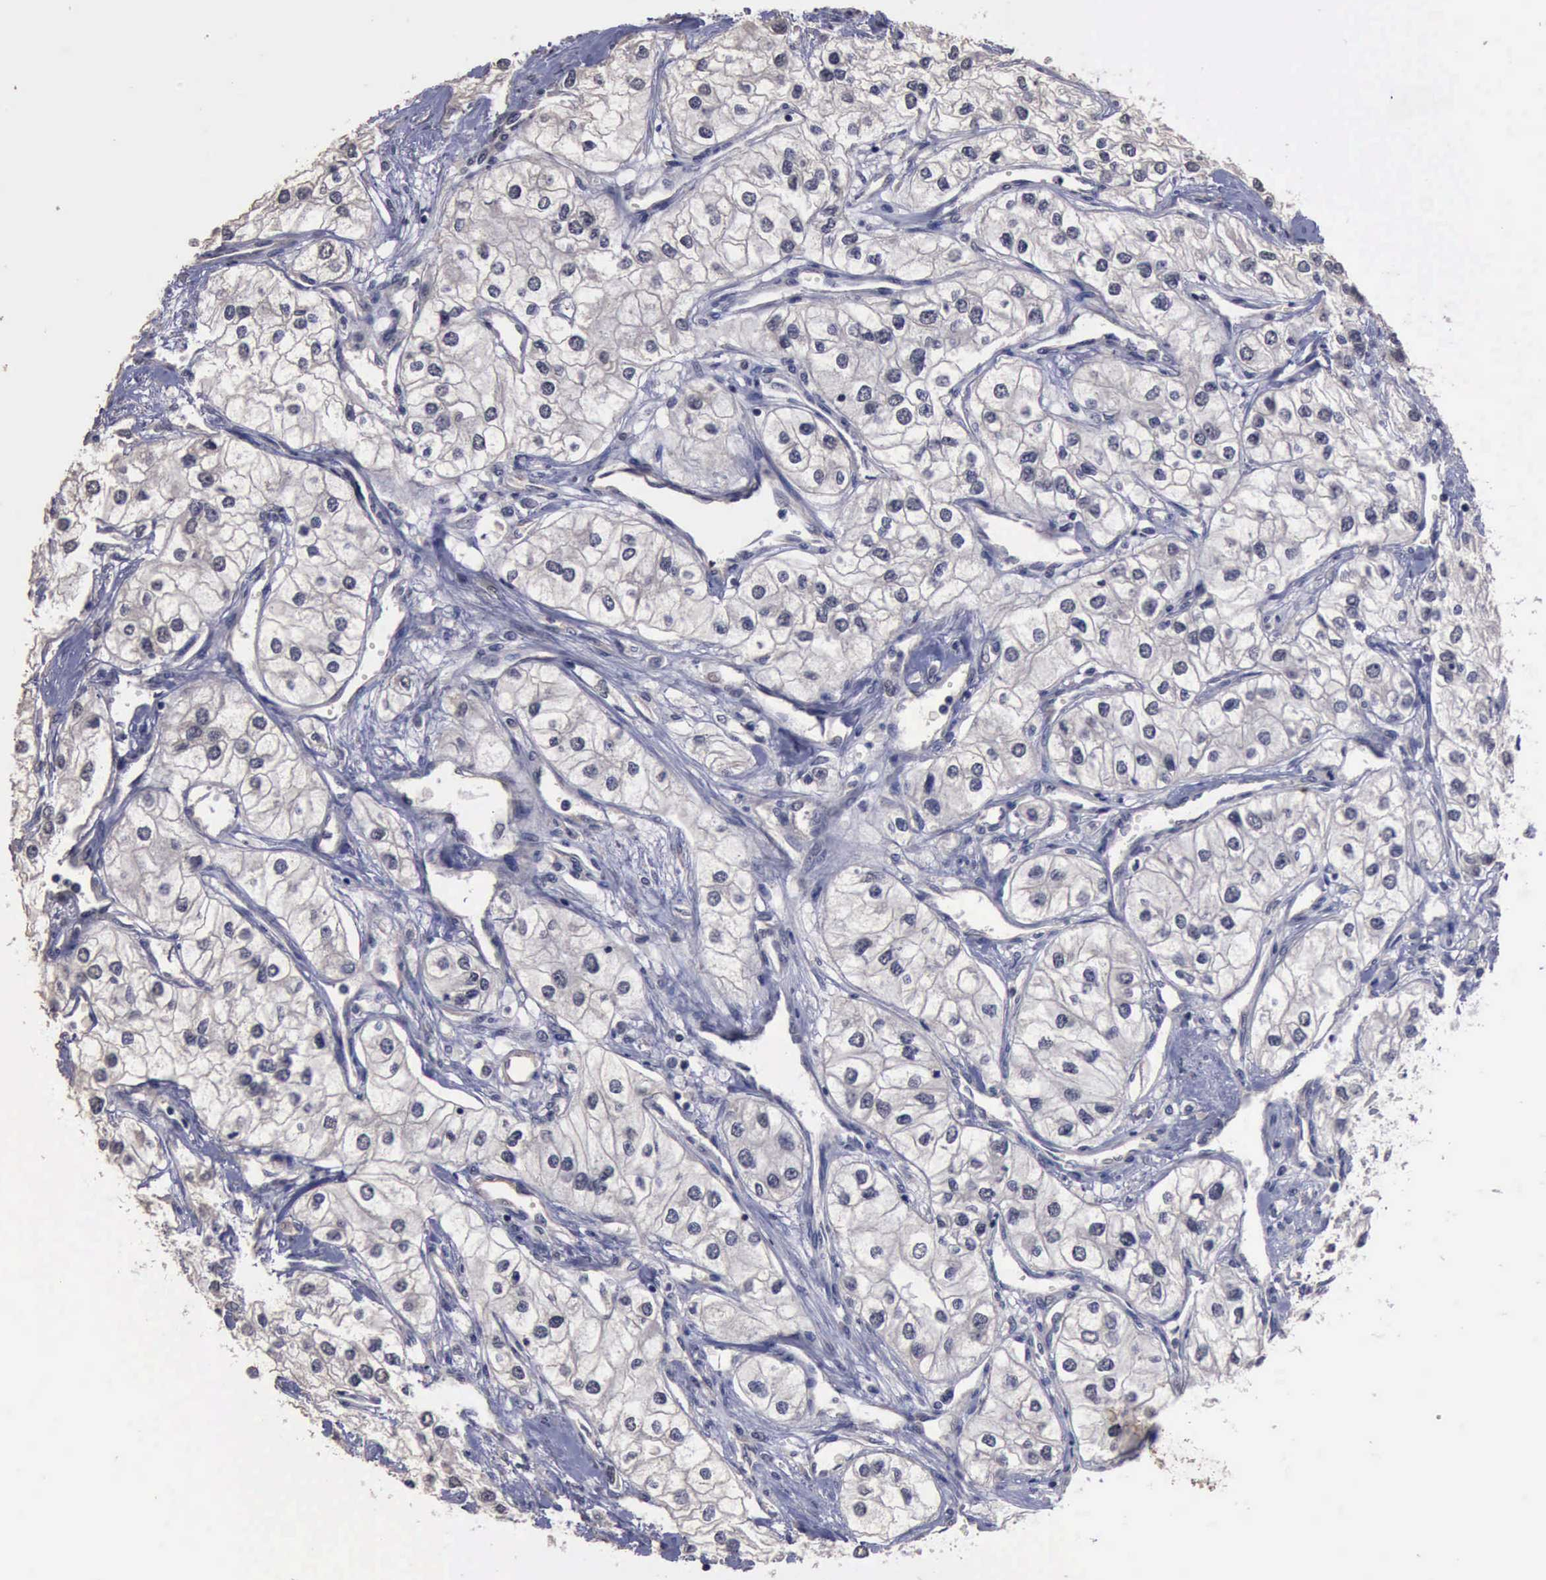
{"staining": {"intensity": "negative", "quantity": "none", "location": "none"}, "tissue": "renal cancer", "cell_type": "Tumor cells", "image_type": "cancer", "snomed": [{"axis": "morphology", "description": "Adenocarcinoma, NOS"}, {"axis": "topography", "description": "Kidney"}], "caption": "The immunohistochemistry (IHC) micrograph has no significant staining in tumor cells of renal adenocarcinoma tissue. The staining was performed using DAB (3,3'-diaminobenzidine) to visualize the protein expression in brown, while the nuclei were stained in blue with hematoxylin (Magnification: 20x).", "gene": "CRKL", "patient": {"sex": "male", "age": 57}}